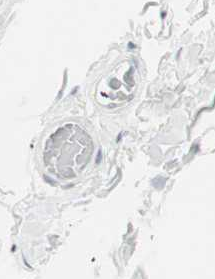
{"staining": {"intensity": "negative", "quantity": "none", "location": "none"}, "tissue": "adipose tissue", "cell_type": "Adipocytes", "image_type": "normal", "snomed": [{"axis": "morphology", "description": "Normal tissue, NOS"}, {"axis": "topography", "description": "Soft tissue"}], "caption": "Immunohistochemistry image of benign adipose tissue: human adipose tissue stained with DAB (3,3'-diaminobenzidine) demonstrates no significant protein staining in adipocytes.", "gene": "PRTN3", "patient": {"sex": "male", "age": 26}}